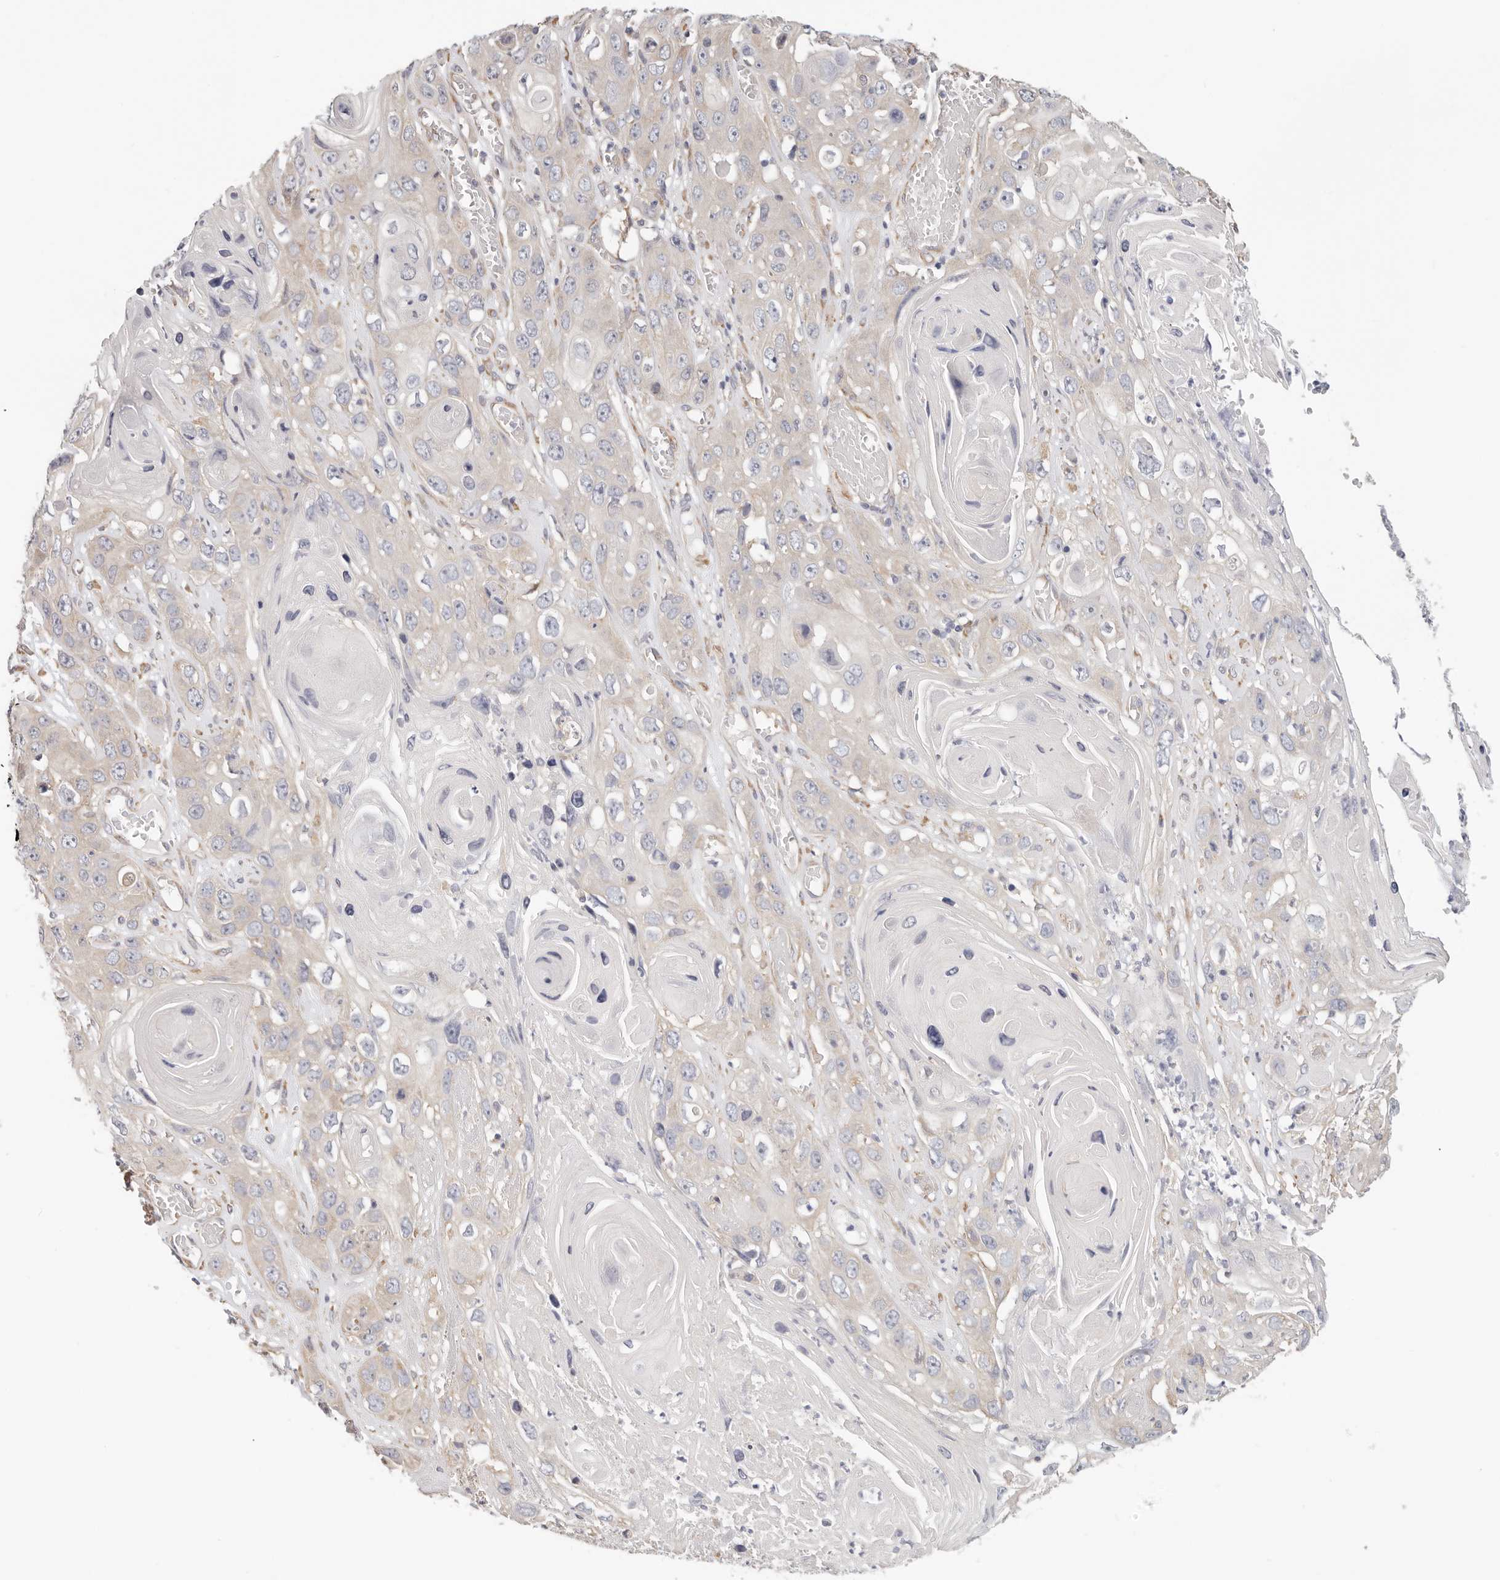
{"staining": {"intensity": "negative", "quantity": "none", "location": "none"}, "tissue": "skin cancer", "cell_type": "Tumor cells", "image_type": "cancer", "snomed": [{"axis": "morphology", "description": "Squamous cell carcinoma, NOS"}, {"axis": "topography", "description": "Skin"}], "caption": "DAB (3,3'-diaminobenzidine) immunohistochemical staining of human skin squamous cell carcinoma demonstrates no significant staining in tumor cells.", "gene": "AFDN", "patient": {"sex": "male", "age": 55}}